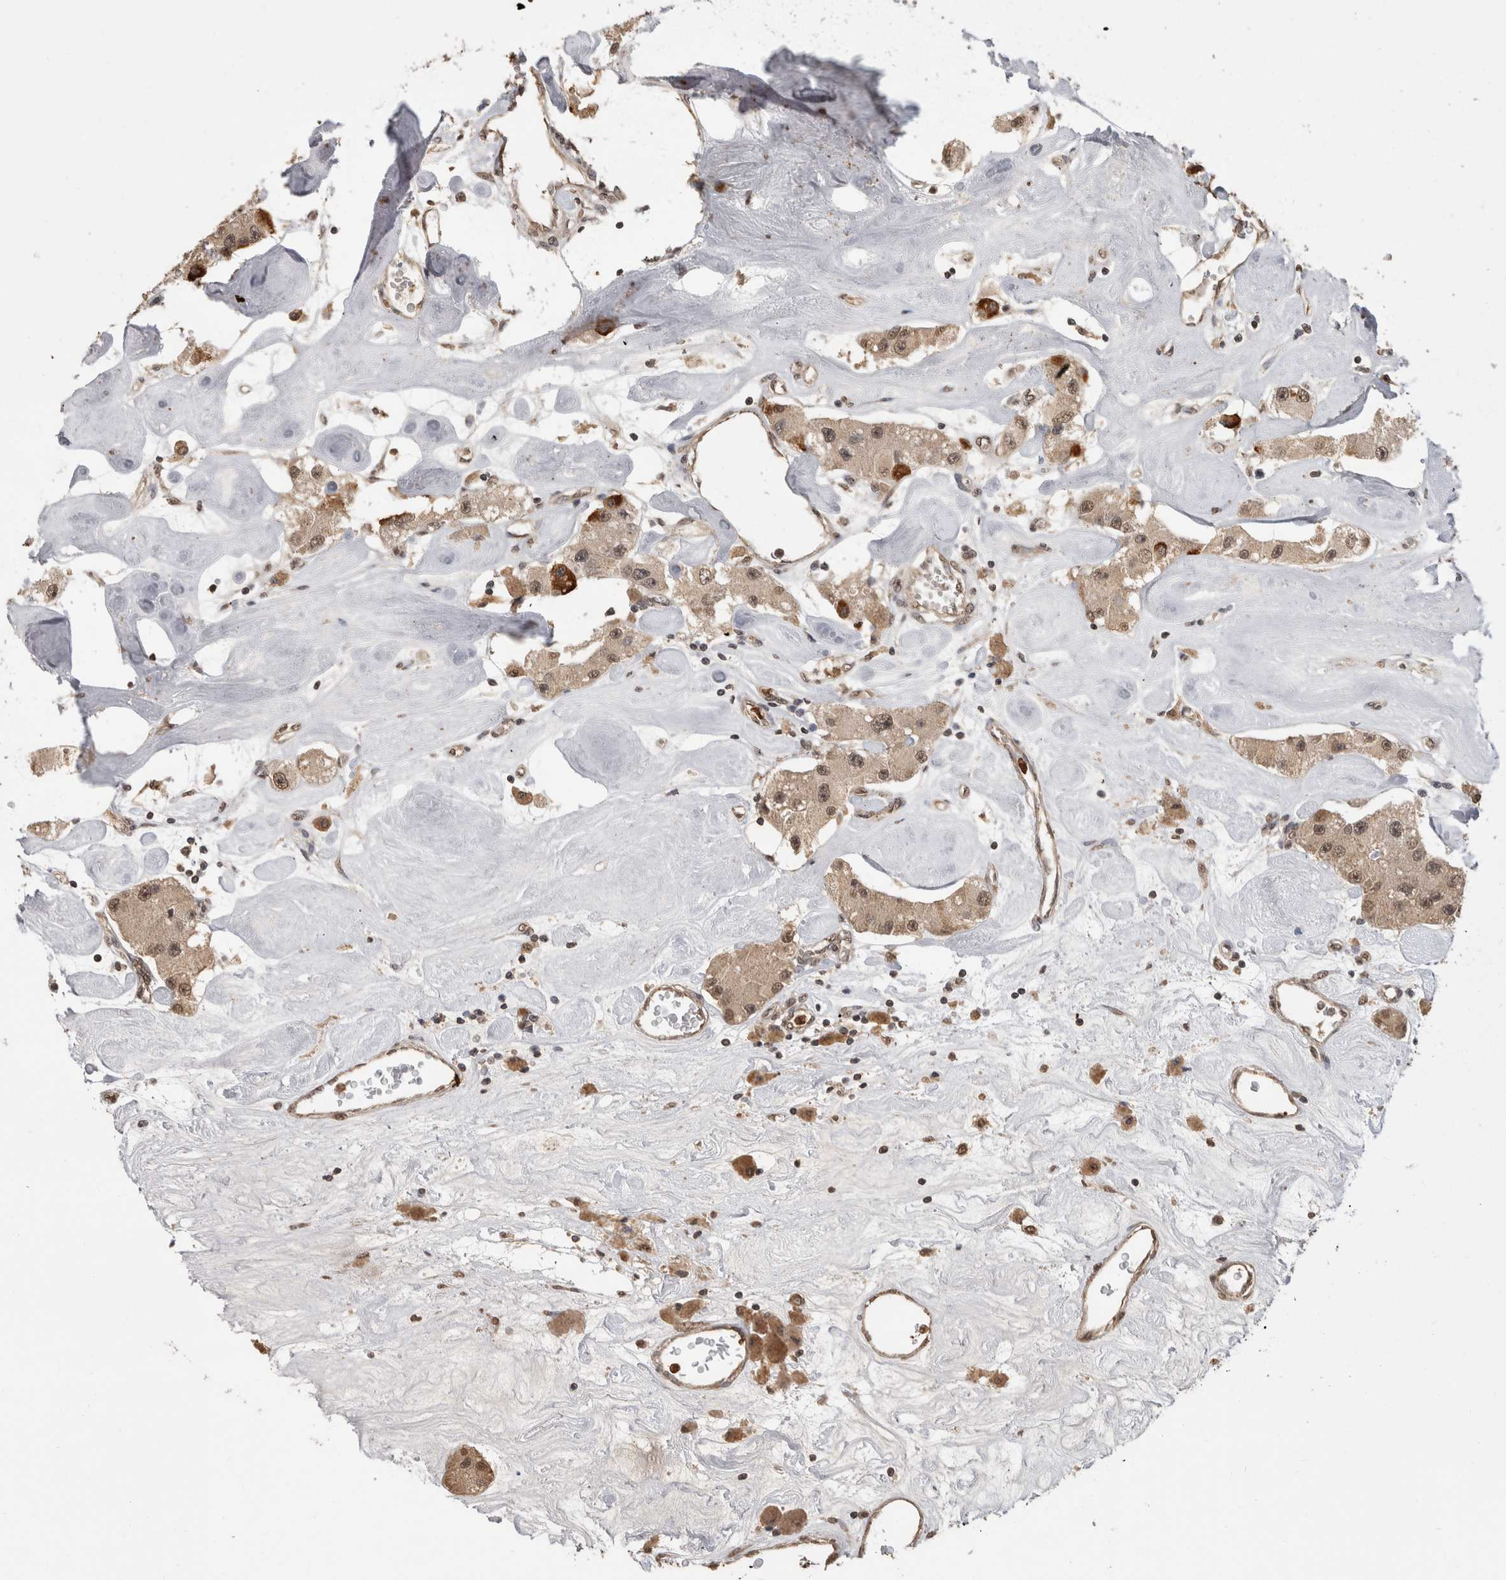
{"staining": {"intensity": "strong", "quantity": "<25%", "location": "cytoplasmic/membranous"}, "tissue": "carcinoid", "cell_type": "Tumor cells", "image_type": "cancer", "snomed": [{"axis": "morphology", "description": "Carcinoid, malignant, NOS"}, {"axis": "topography", "description": "Pancreas"}], "caption": "High-magnification brightfield microscopy of carcinoid (malignant) stained with DAB (3,3'-diaminobenzidine) (brown) and counterstained with hematoxylin (blue). tumor cells exhibit strong cytoplasmic/membranous positivity is seen in approximately<25% of cells.", "gene": "PAK4", "patient": {"sex": "male", "age": 41}}